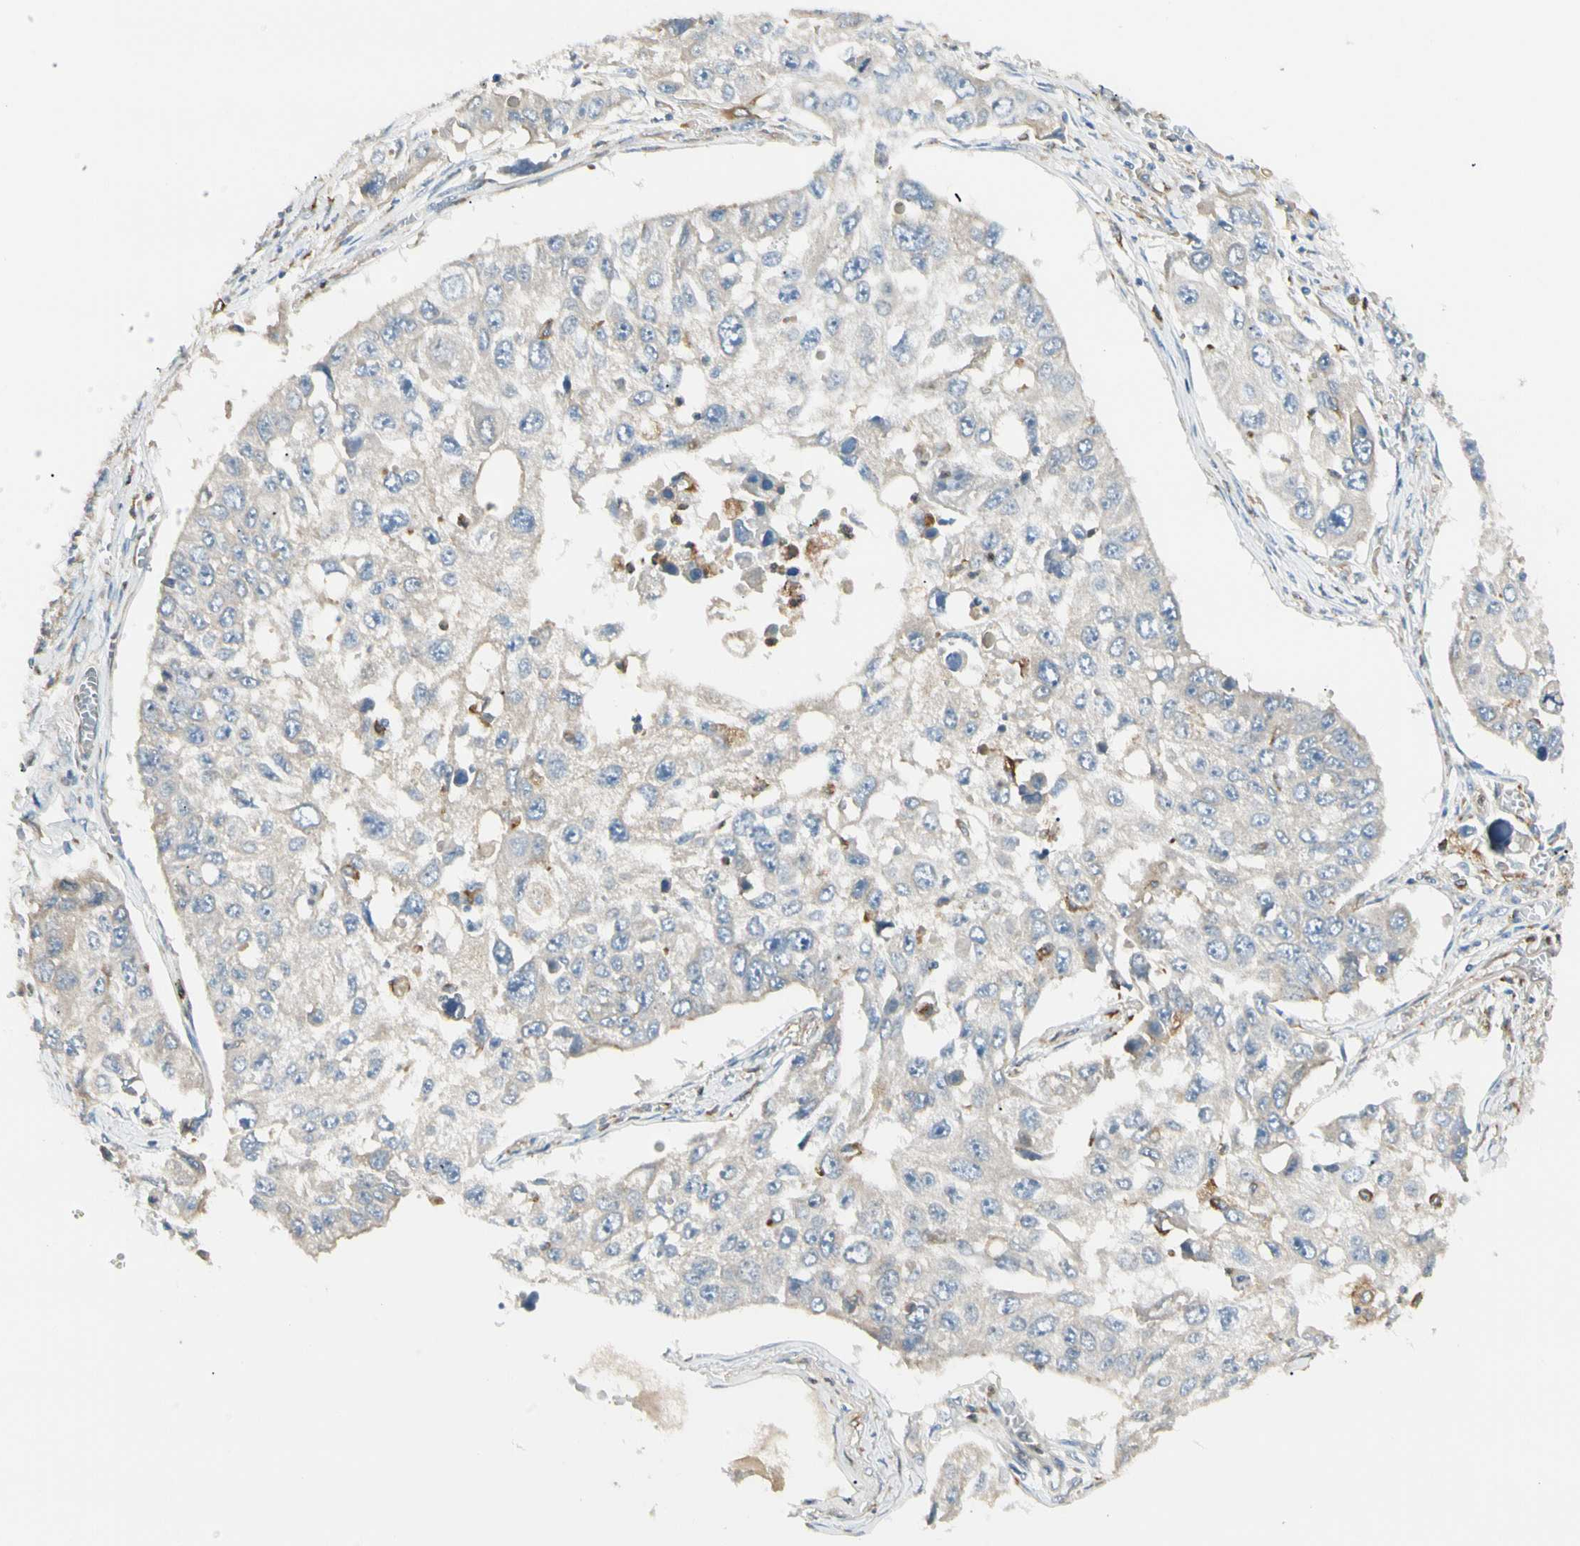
{"staining": {"intensity": "negative", "quantity": "none", "location": "none"}, "tissue": "lung cancer", "cell_type": "Tumor cells", "image_type": "cancer", "snomed": [{"axis": "morphology", "description": "Squamous cell carcinoma, NOS"}, {"axis": "topography", "description": "Lung"}], "caption": "The immunohistochemistry image has no significant expression in tumor cells of lung cancer tissue.", "gene": "LPCAT2", "patient": {"sex": "male", "age": 71}}